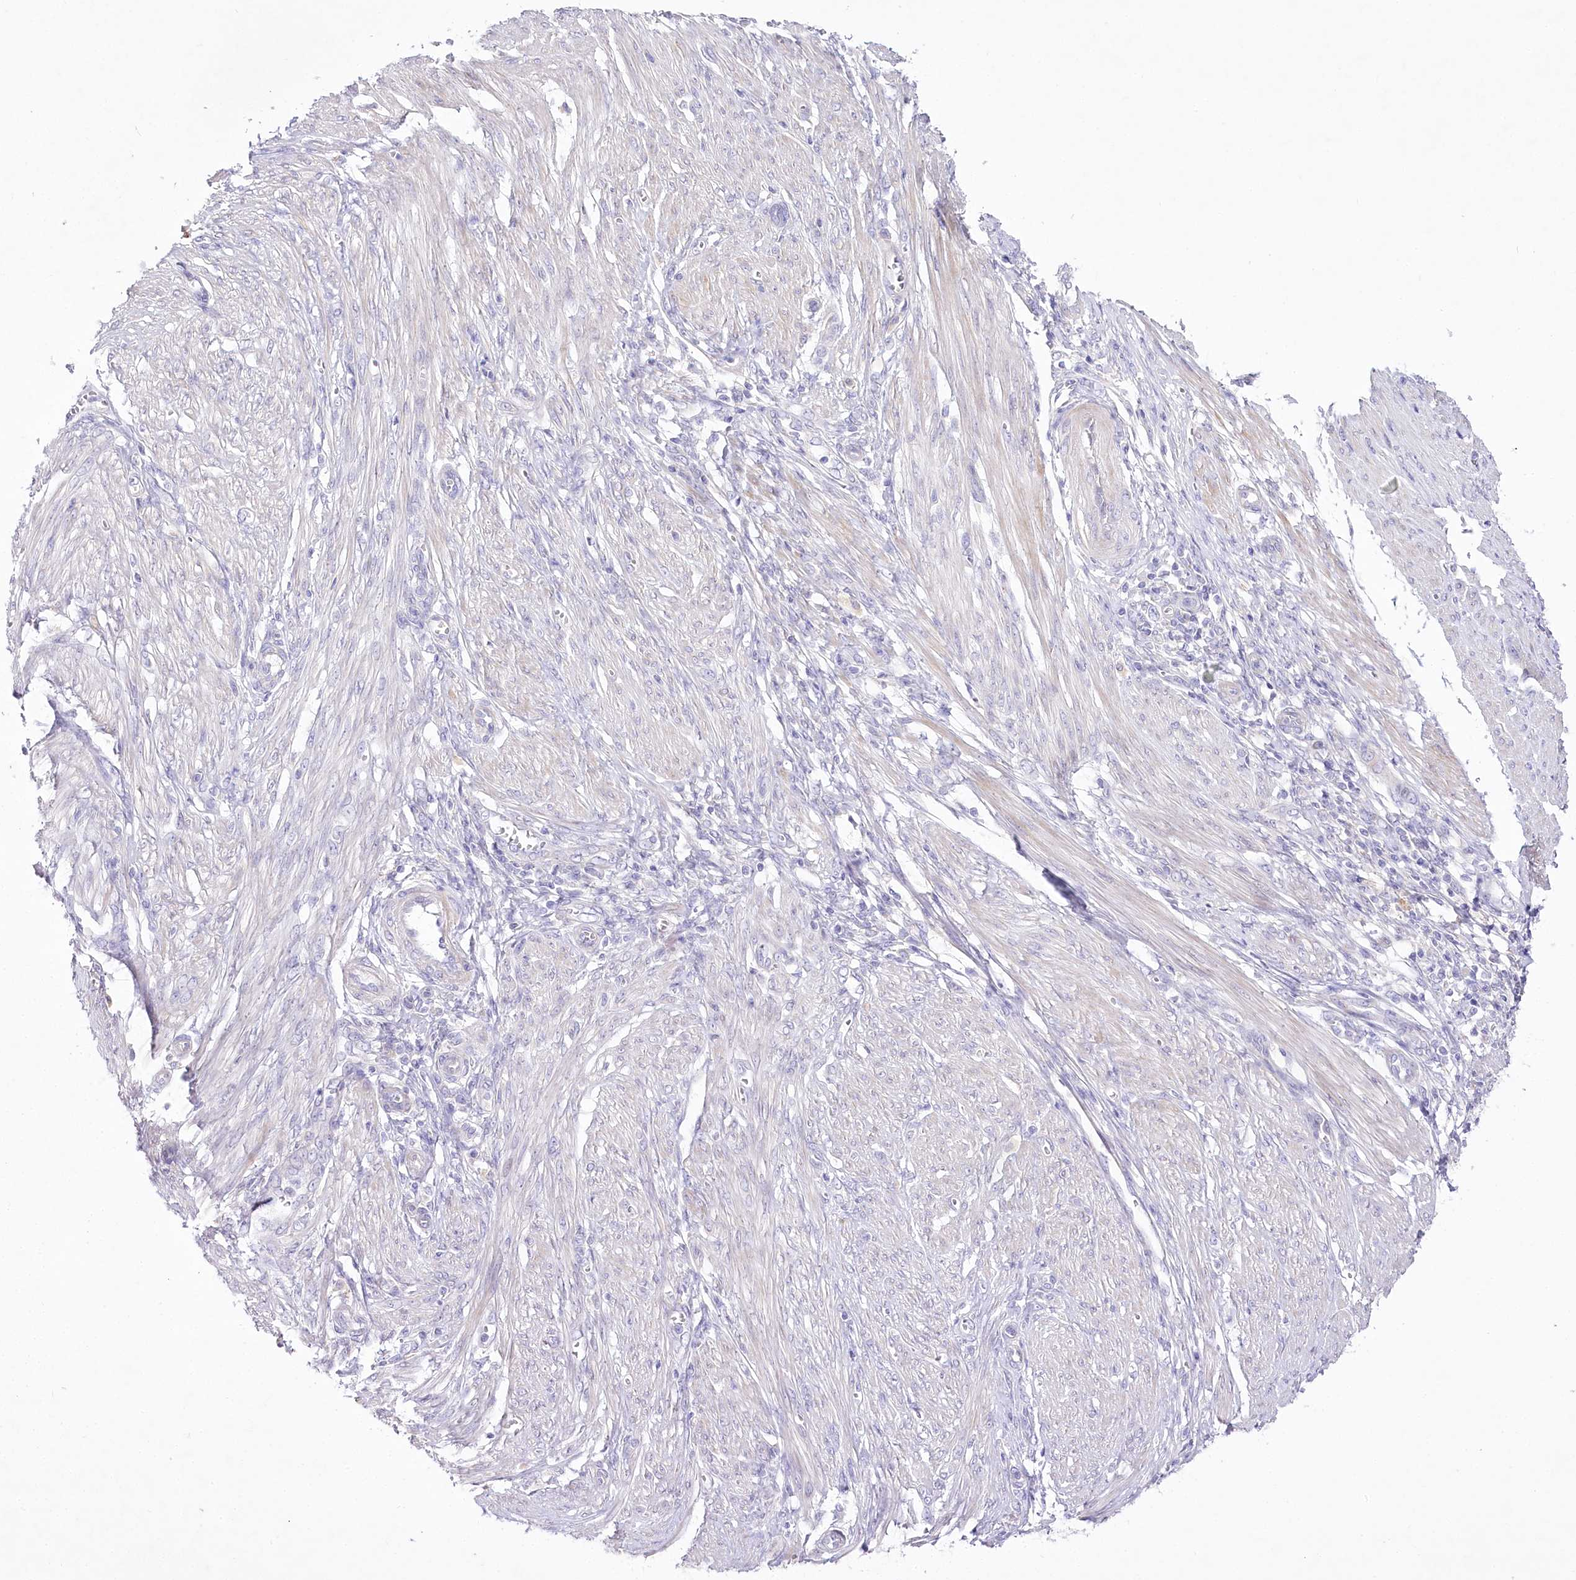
{"staining": {"intensity": "negative", "quantity": "none", "location": "none"}, "tissue": "endometrial cancer", "cell_type": "Tumor cells", "image_type": "cancer", "snomed": [{"axis": "morphology", "description": "Adenocarcinoma, NOS"}, {"axis": "topography", "description": "Endometrium"}], "caption": "Immunohistochemical staining of human adenocarcinoma (endometrial) shows no significant positivity in tumor cells.", "gene": "LRRC14B", "patient": {"sex": "female", "age": 51}}